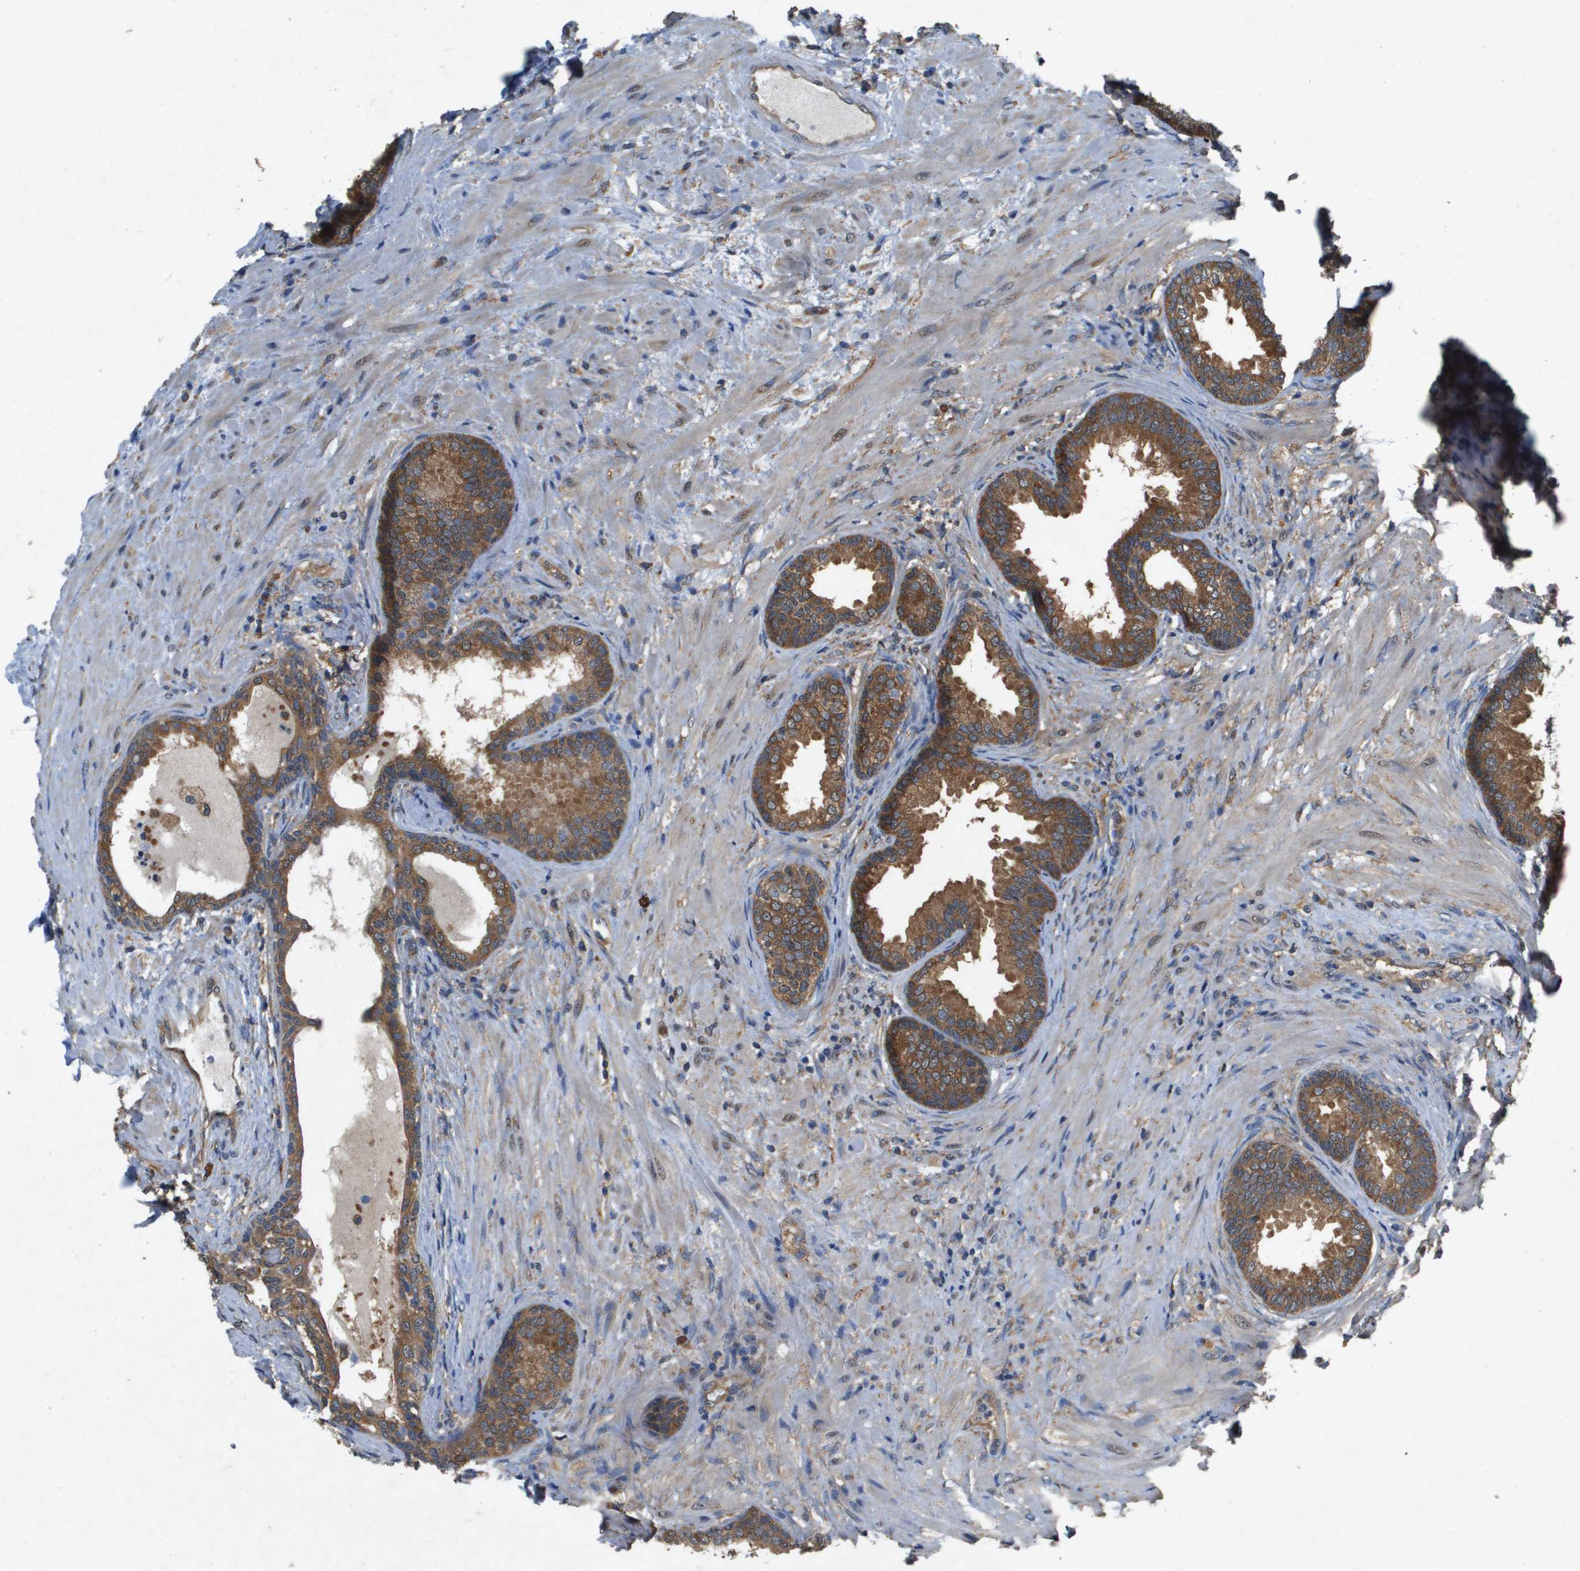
{"staining": {"intensity": "moderate", "quantity": ">75%", "location": "cytoplasmic/membranous"}, "tissue": "prostate", "cell_type": "Glandular cells", "image_type": "normal", "snomed": [{"axis": "morphology", "description": "Normal tissue, NOS"}, {"axis": "topography", "description": "Prostate"}], "caption": "Normal prostate exhibits moderate cytoplasmic/membranous positivity in about >75% of glandular cells, visualized by immunohistochemistry. The protein is stained brown, and the nuclei are stained in blue (DAB IHC with brightfield microscopy, high magnification).", "gene": "PTPRT", "patient": {"sex": "male", "age": 76}}